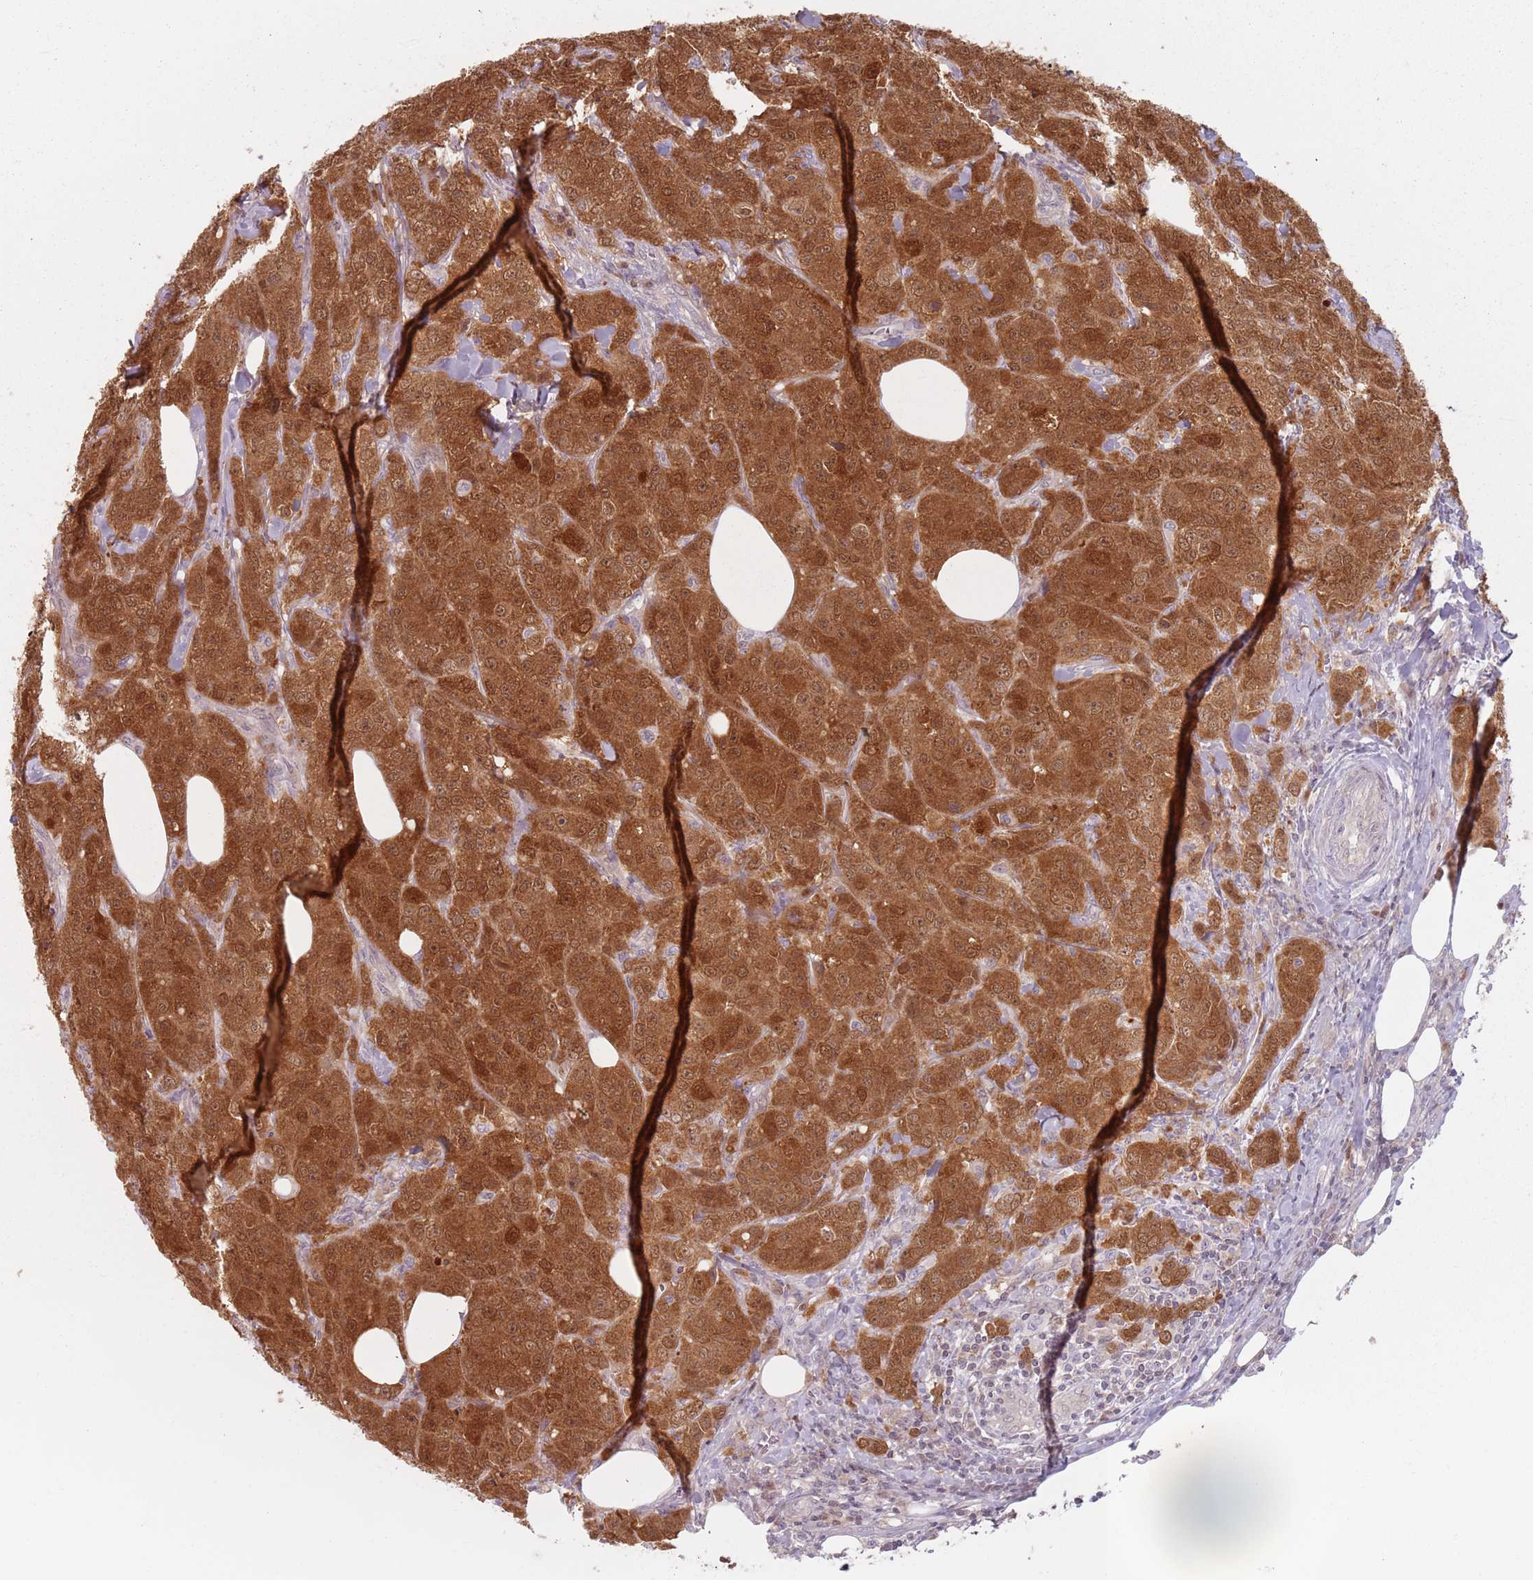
{"staining": {"intensity": "strong", "quantity": ">75%", "location": "cytoplasmic/membranous,nuclear"}, "tissue": "breast cancer", "cell_type": "Tumor cells", "image_type": "cancer", "snomed": [{"axis": "morphology", "description": "Duct carcinoma"}, {"axis": "topography", "description": "Breast"}], "caption": "Immunohistochemical staining of breast cancer shows strong cytoplasmic/membranous and nuclear protein staining in approximately >75% of tumor cells.", "gene": "NAXE", "patient": {"sex": "female", "age": 43}}